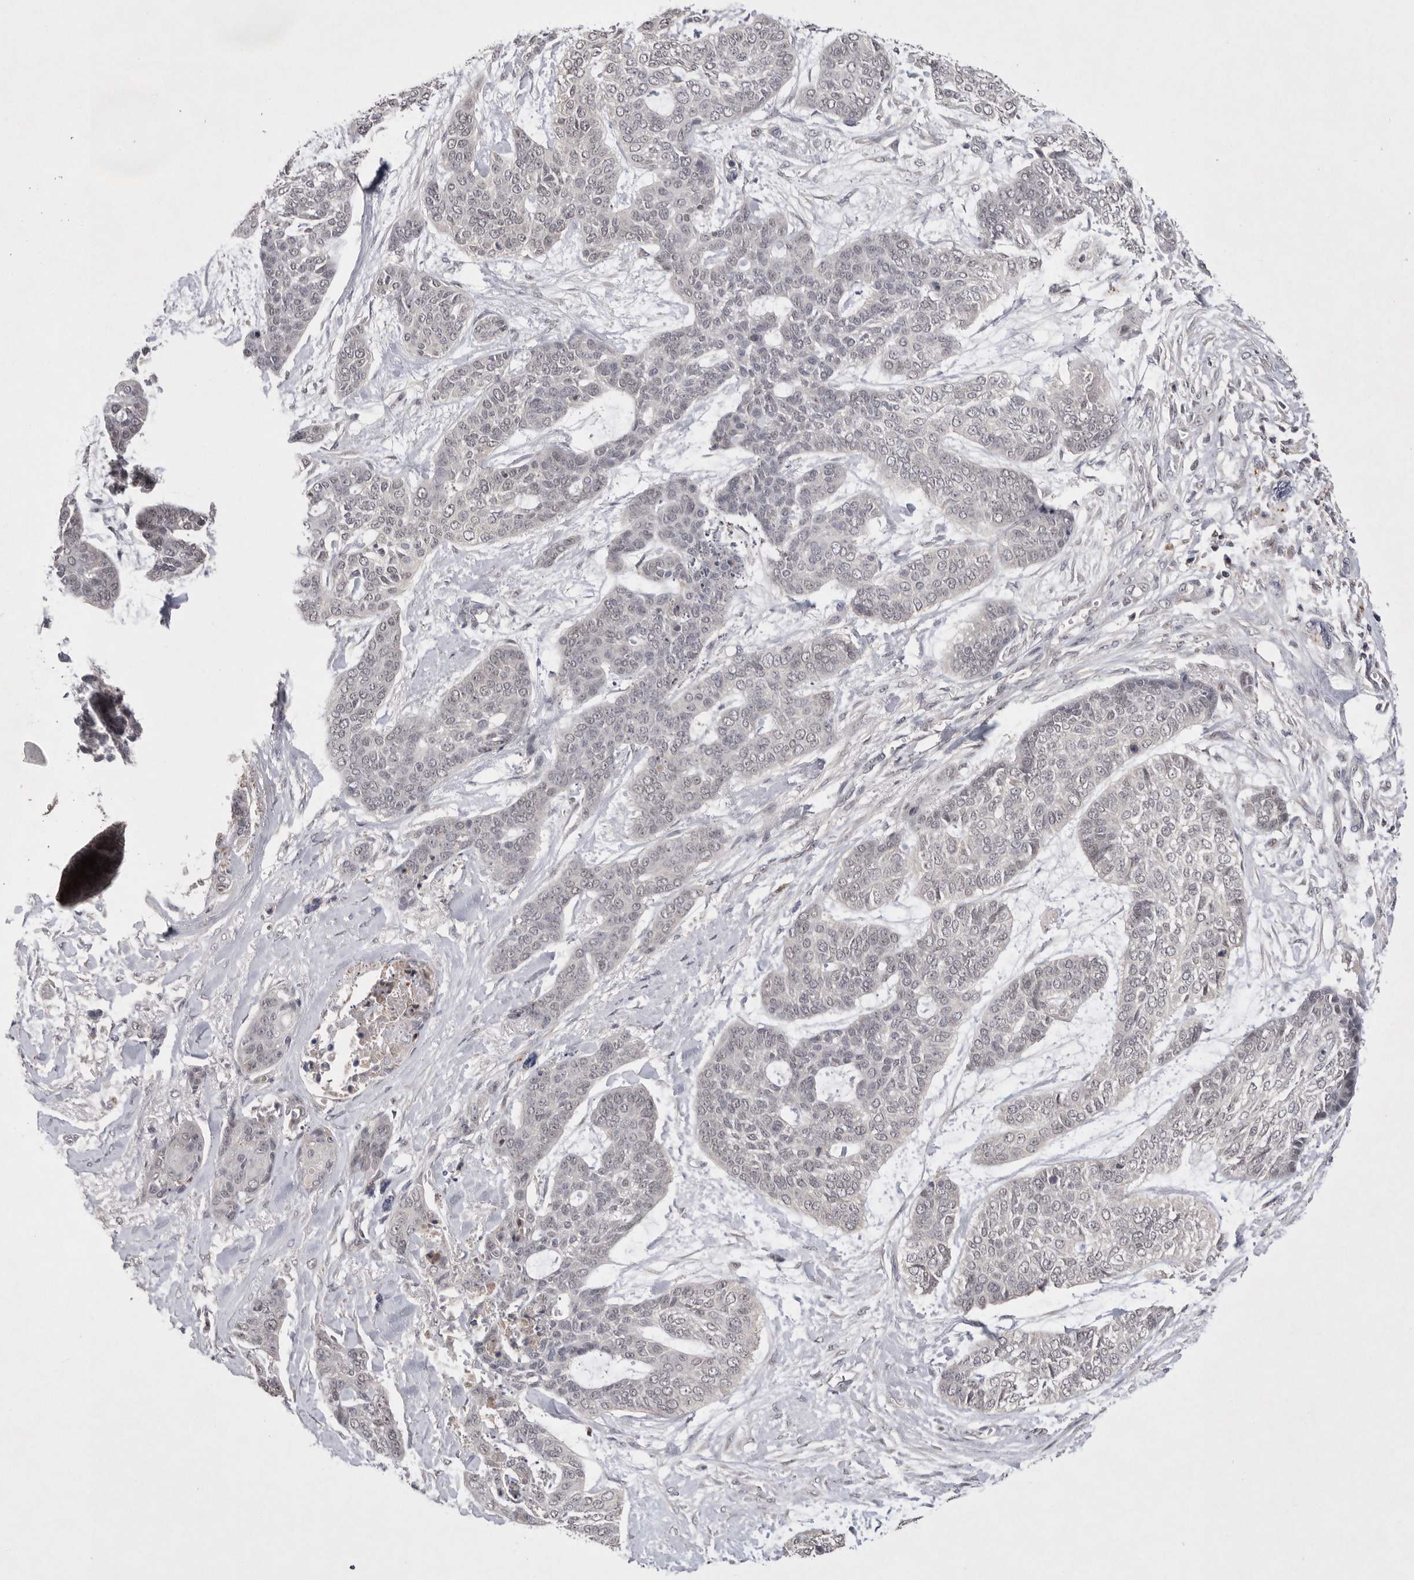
{"staining": {"intensity": "negative", "quantity": "none", "location": "none"}, "tissue": "skin cancer", "cell_type": "Tumor cells", "image_type": "cancer", "snomed": [{"axis": "morphology", "description": "Basal cell carcinoma"}, {"axis": "topography", "description": "Skin"}], "caption": "Photomicrograph shows no protein expression in tumor cells of skin basal cell carcinoma tissue.", "gene": "HUS1", "patient": {"sex": "female", "age": 64}}